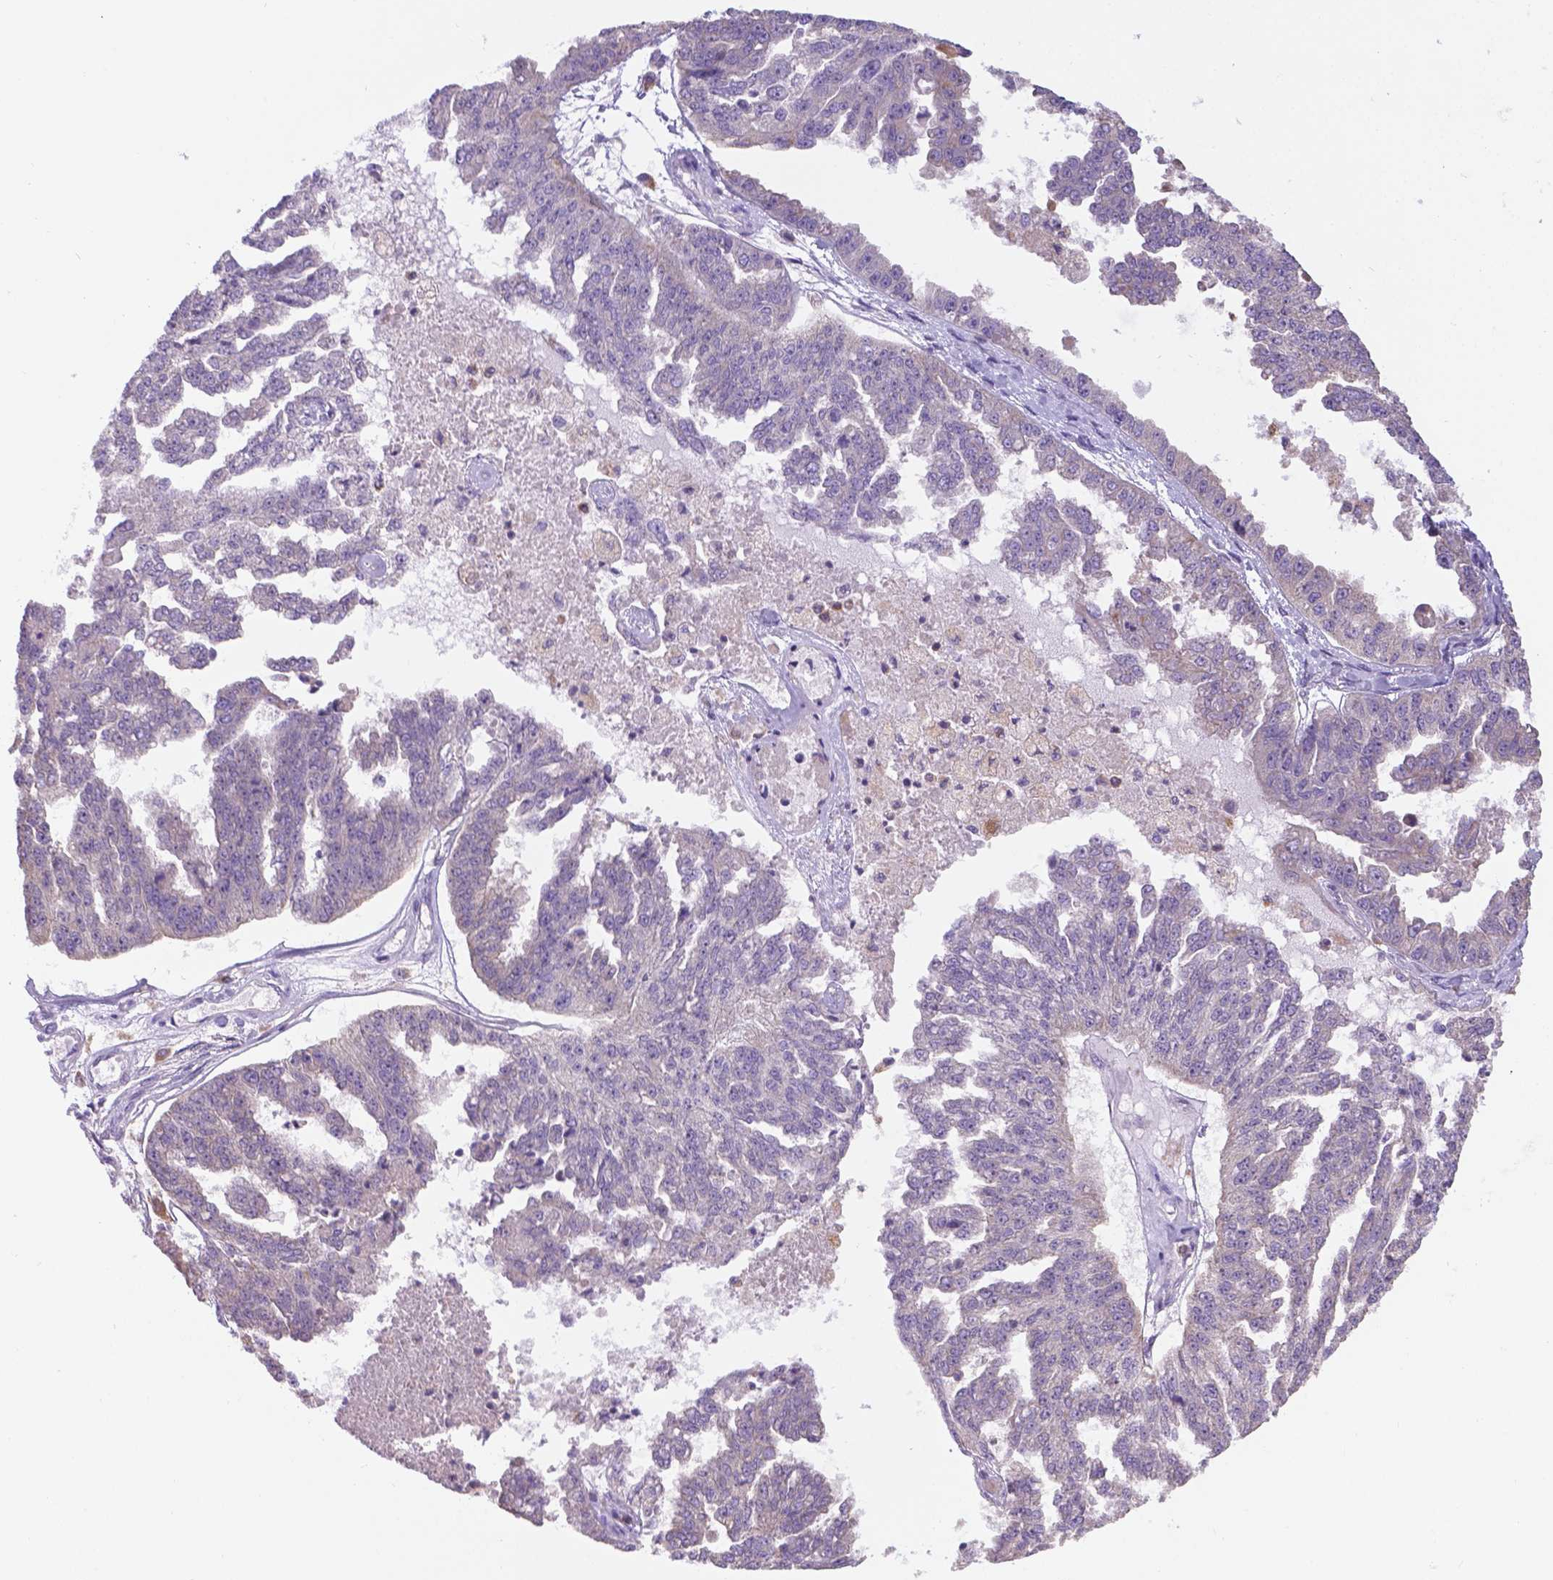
{"staining": {"intensity": "negative", "quantity": "none", "location": "none"}, "tissue": "ovarian cancer", "cell_type": "Tumor cells", "image_type": "cancer", "snomed": [{"axis": "morphology", "description": "Cystadenocarcinoma, serous, NOS"}, {"axis": "topography", "description": "Ovary"}], "caption": "The immunohistochemistry micrograph has no significant expression in tumor cells of serous cystadenocarcinoma (ovarian) tissue.", "gene": "CDH7", "patient": {"sex": "female", "age": 58}}